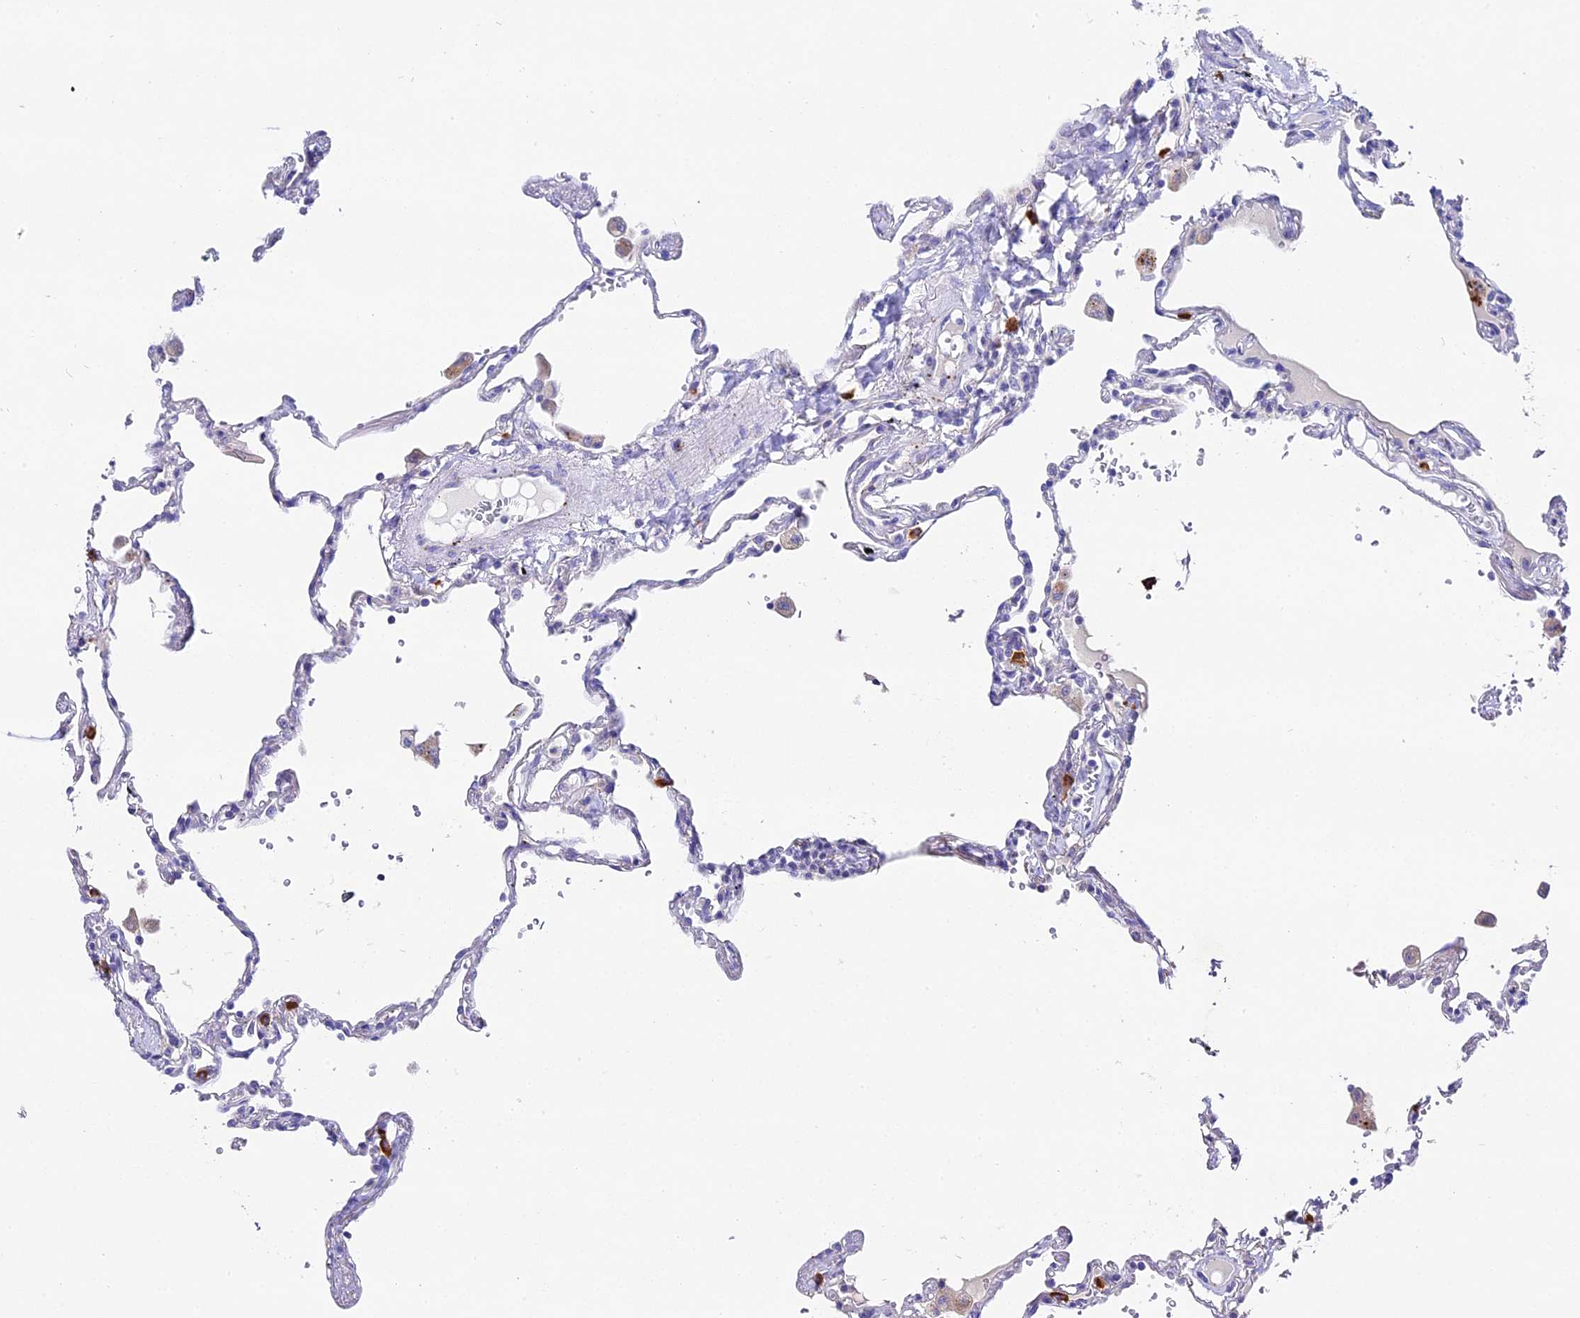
{"staining": {"intensity": "negative", "quantity": "none", "location": "none"}, "tissue": "lung", "cell_type": "Alveolar cells", "image_type": "normal", "snomed": [{"axis": "morphology", "description": "Normal tissue, NOS"}, {"axis": "topography", "description": "Lung"}], "caption": "DAB (3,3'-diaminobenzidine) immunohistochemical staining of benign human lung demonstrates no significant expression in alveolar cells. (Stains: DAB (3,3'-diaminobenzidine) IHC with hematoxylin counter stain, Microscopy: brightfield microscopy at high magnification).", "gene": "LYPD6", "patient": {"sex": "female", "age": 67}}